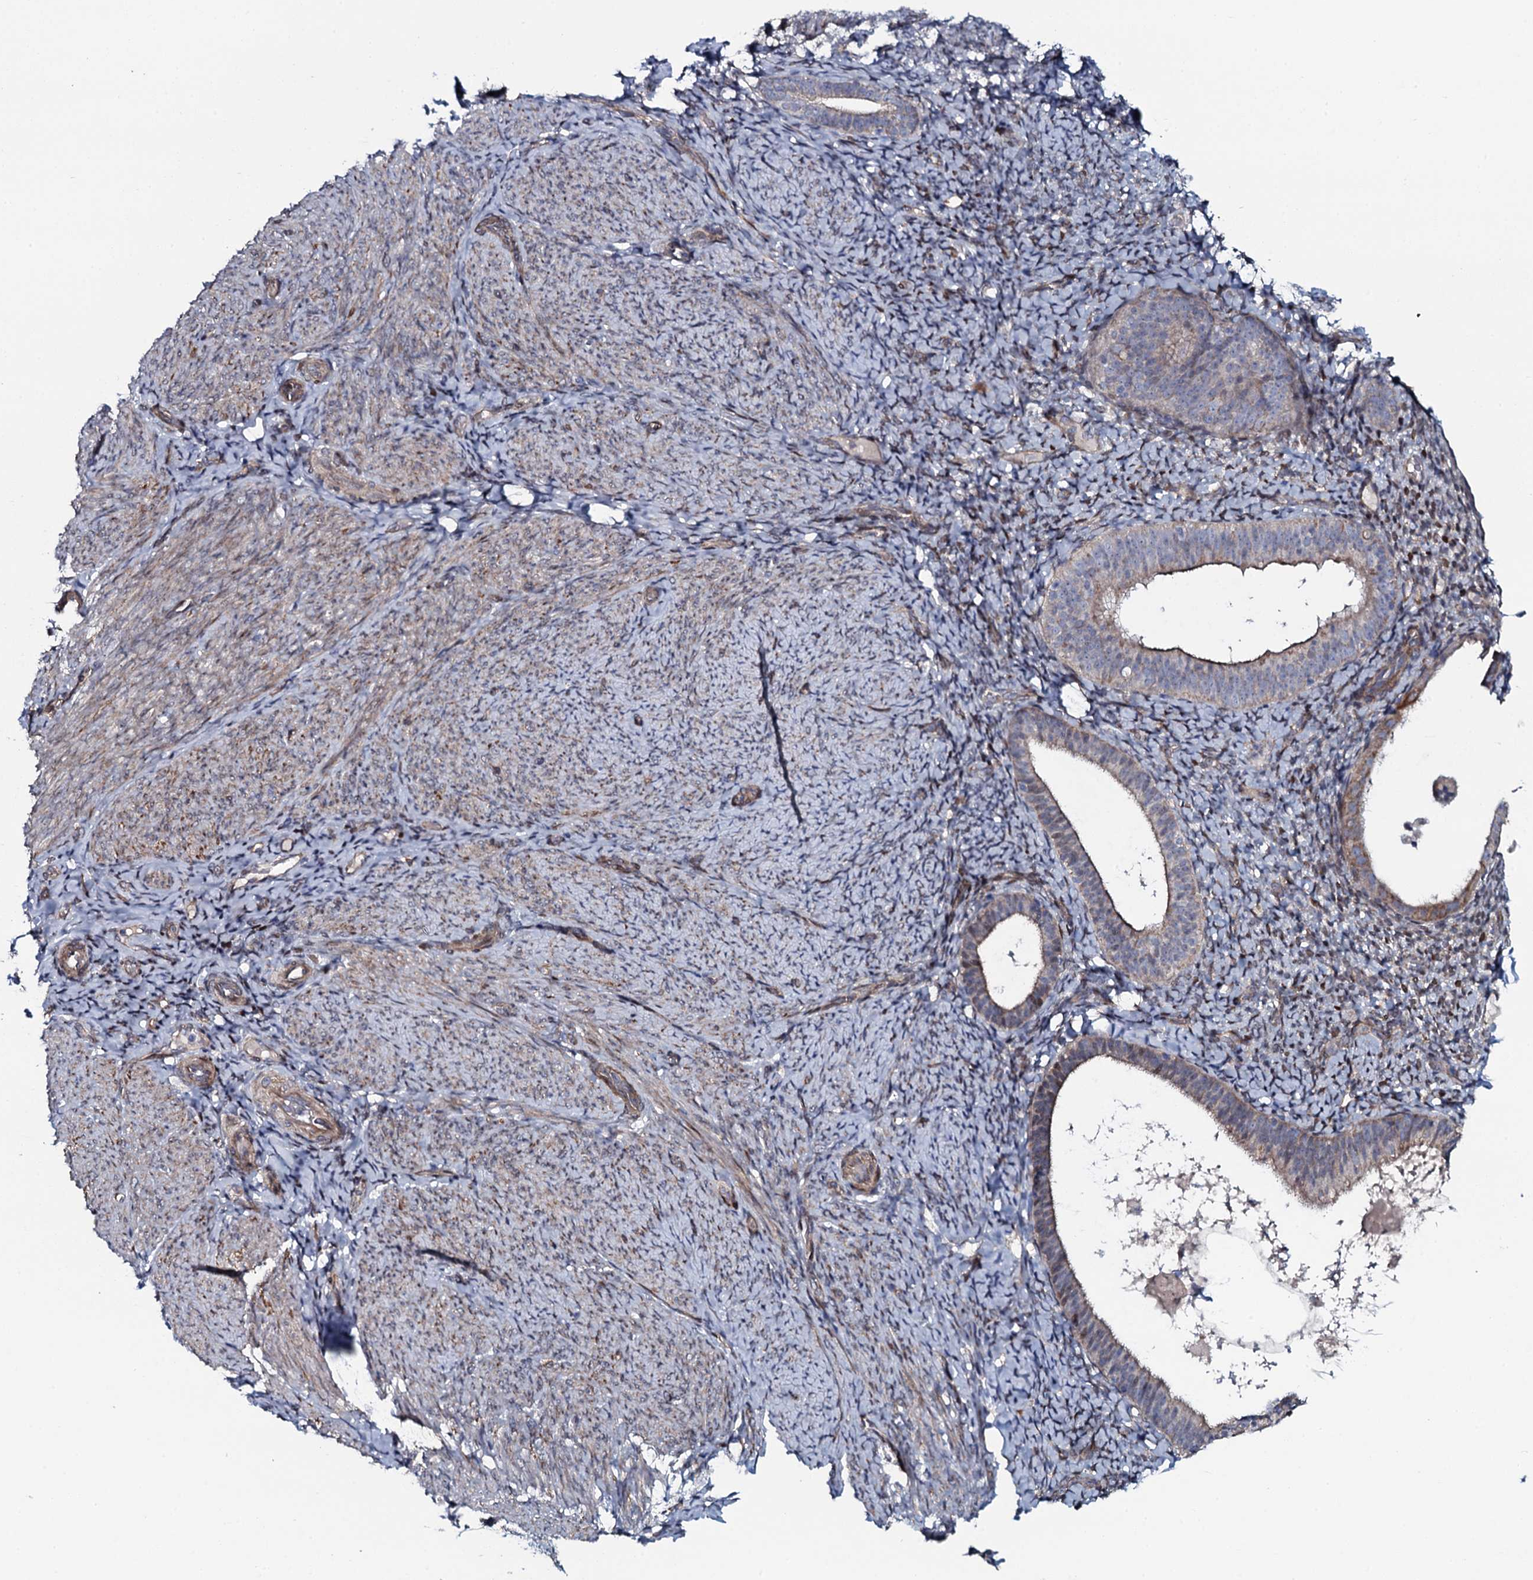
{"staining": {"intensity": "negative", "quantity": "none", "location": "none"}, "tissue": "endometrium", "cell_type": "Cells in endometrial stroma", "image_type": "normal", "snomed": [{"axis": "morphology", "description": "Normal tissue, NOS"}, {"axis": "topography", "description": "Endometrium"}], "caption": "DAB (3,3'-diaminobenzidine) immunohistochemical staining of normal human endometrium demonstrates no significant positivity in cells in endometrial stroma.", "gene": "KCTD4", "patient": {"sex": "female", "age": 65}}